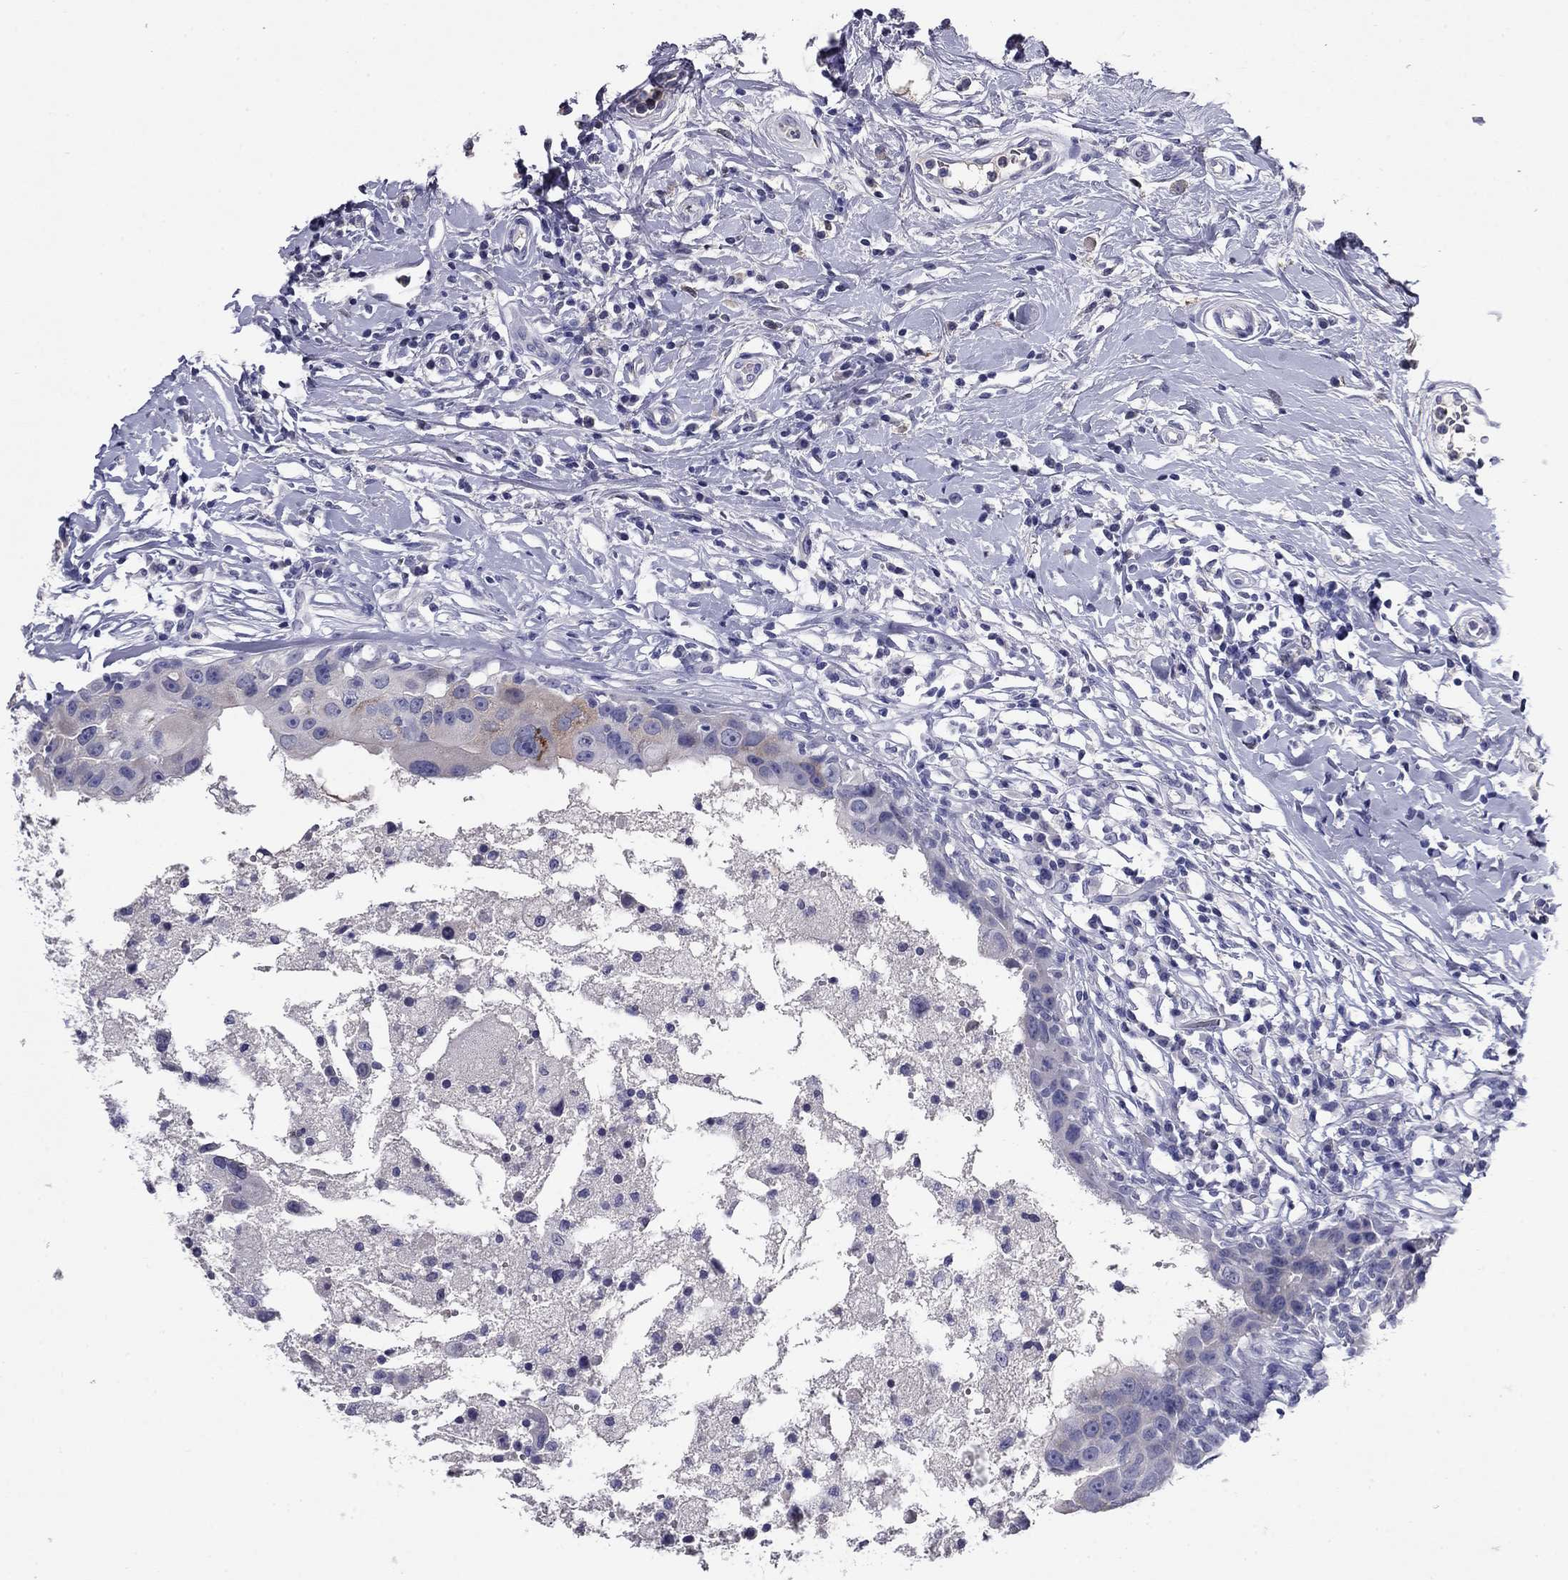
{"staining": {"intensity": "negative", "quantity": "none", "location": "none"}, "tissue": "breast cancer", "cell_type": "Tumor cells", "image_type": "cancer", "snomed": [{"axis": "morphology", "description": "Duct carcinoma"}, {"axis": "topography", "description": "Breast"}], "caption": "Histopathology image shows no significant protein expression in tumor cells of infiltrating ductal carcinoma (breast).", "gene": "CFAP119", "patient": {"sex": "female", "age": 27}}